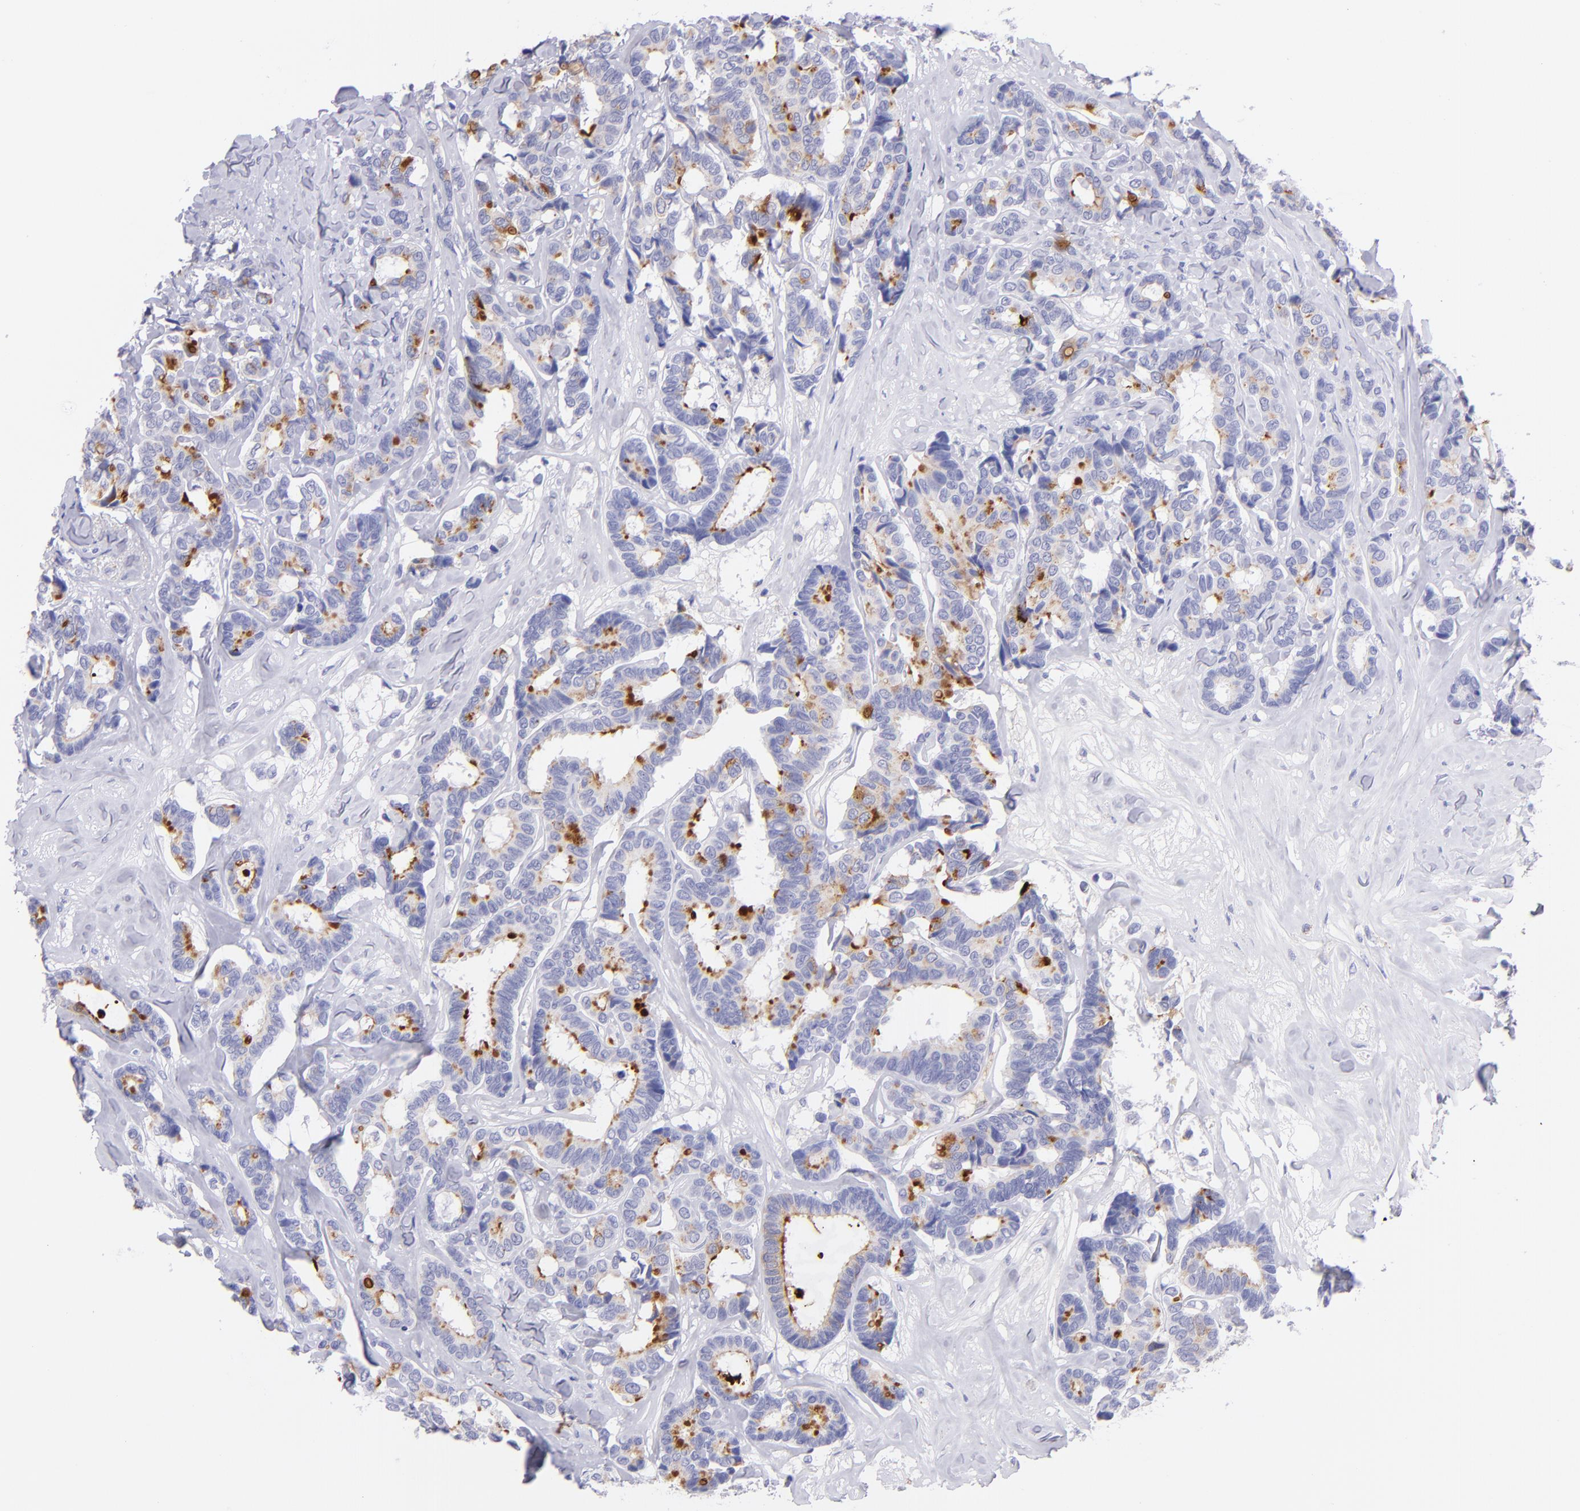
{"staining": {"intensity": "strong", "quantity": "<25%", "location": "cytoplasmic/membranous"}, "tissue": "breast cancer", "cell_type": "Tumor cells", "image_type": "cancer", "snomed": [{"axis": "morphology", "description": "Duct carcinoma"}, {"axis": "topography", "description": "Breast"}], "caption": "Immunohistochemical staining of breast intraductal carcinoma shows medium levels of strong cytoplasmic/membranous protein positivity in about <25% of tumor cells.", "gene": "PIP", "patient": {"sex": "female", "age": 87}}